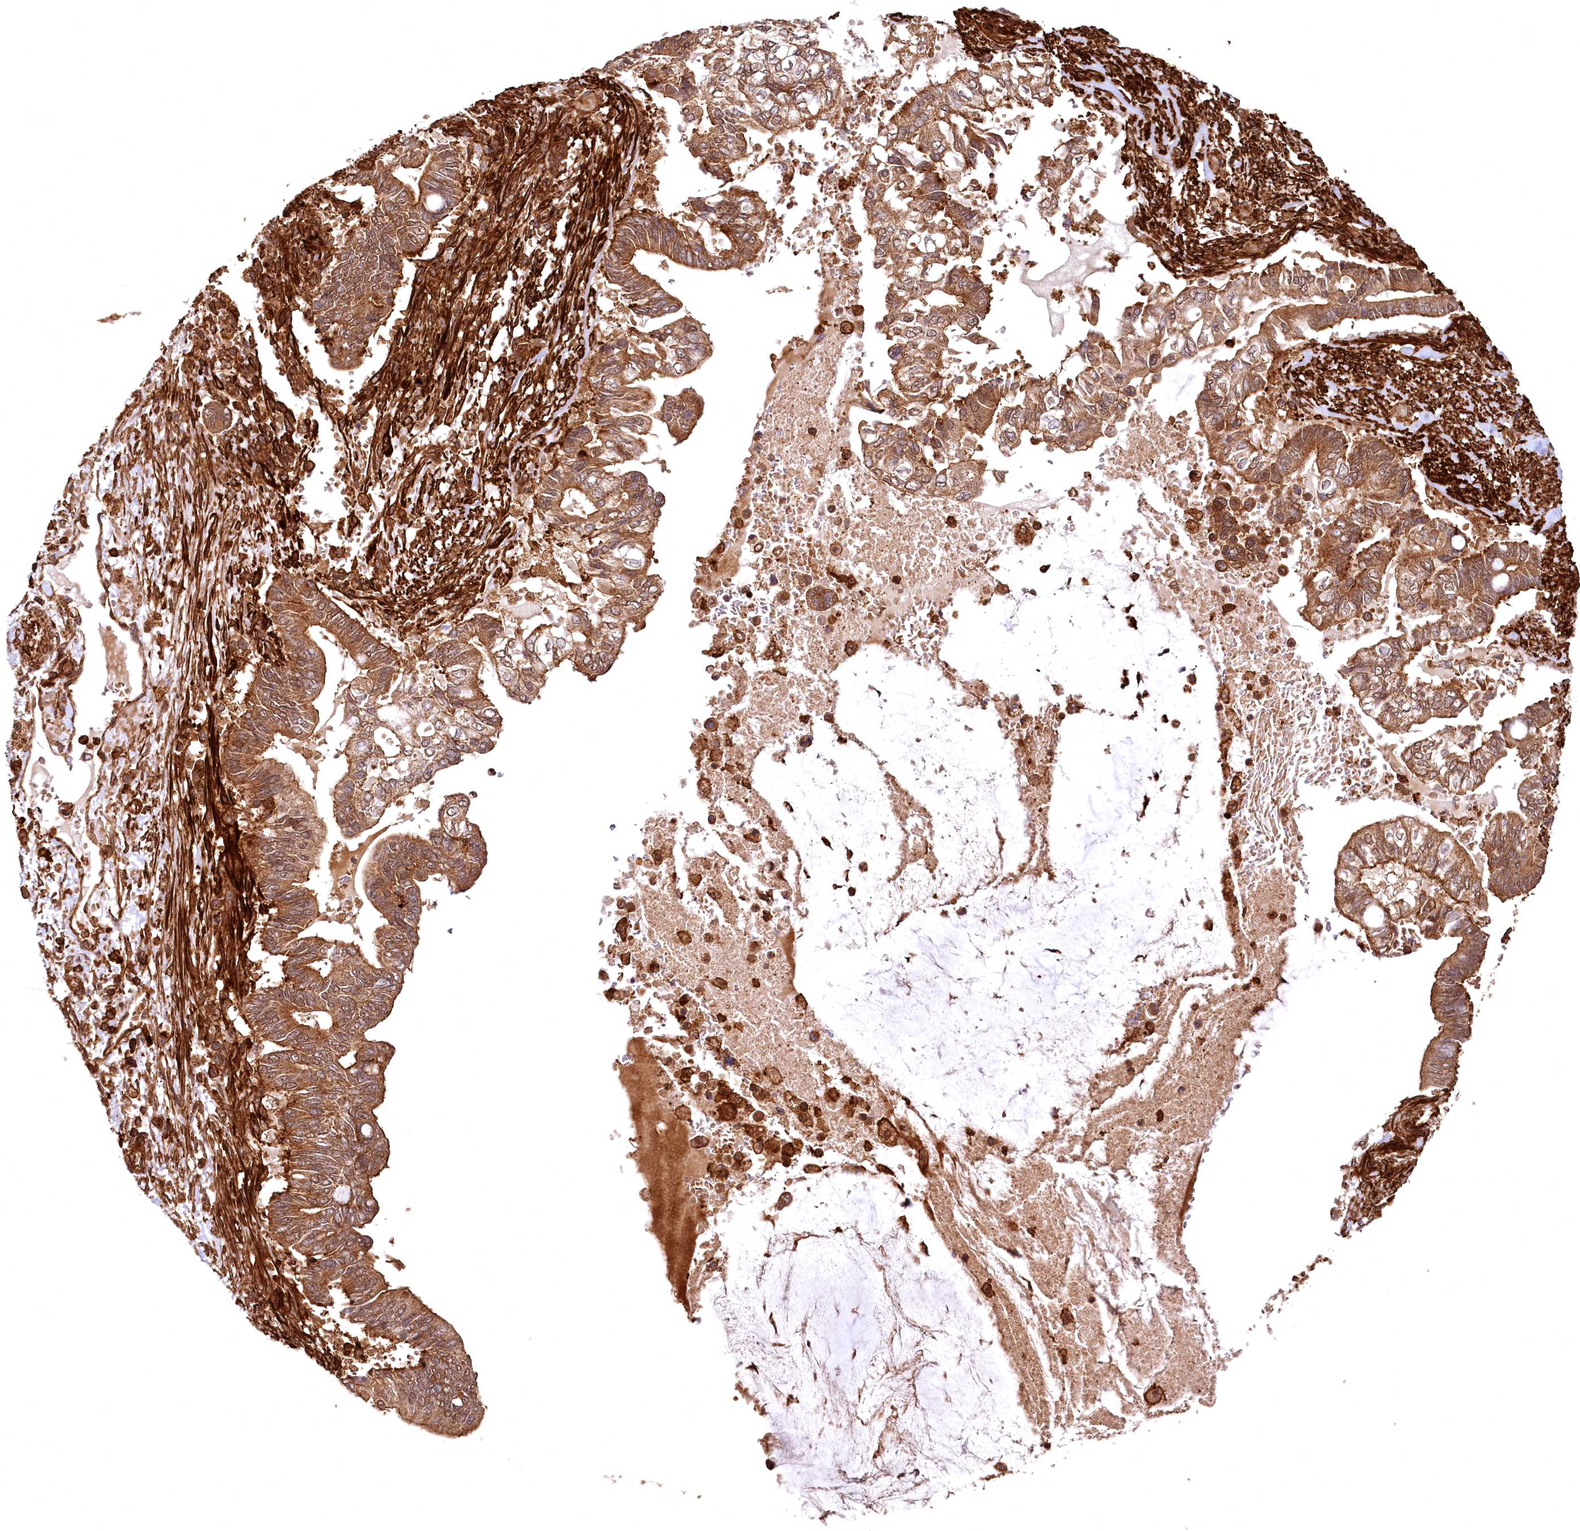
{"staining": {"intensity": "moderate", "quantity": ">75%", "location": "cytoplasmic/membranous"}, "tissue": "pancreatic cancer", "cell_type": "Tumor cells", "image_type": "cancer", "snomed": [{"axis": "morphology", "description": "Adenocarcinoma, NOS"}, {"axis": "topography", "description": "Pancreas"}], "caption": "Immunohistochemical staining of adenocarcinoma (pancreatic) exhibits moderate cytoplasmic/membranous protein expression in about >75% of tumor cells.", "gene": "STUB1", "patient": {"sex": "male", "age": 68}}